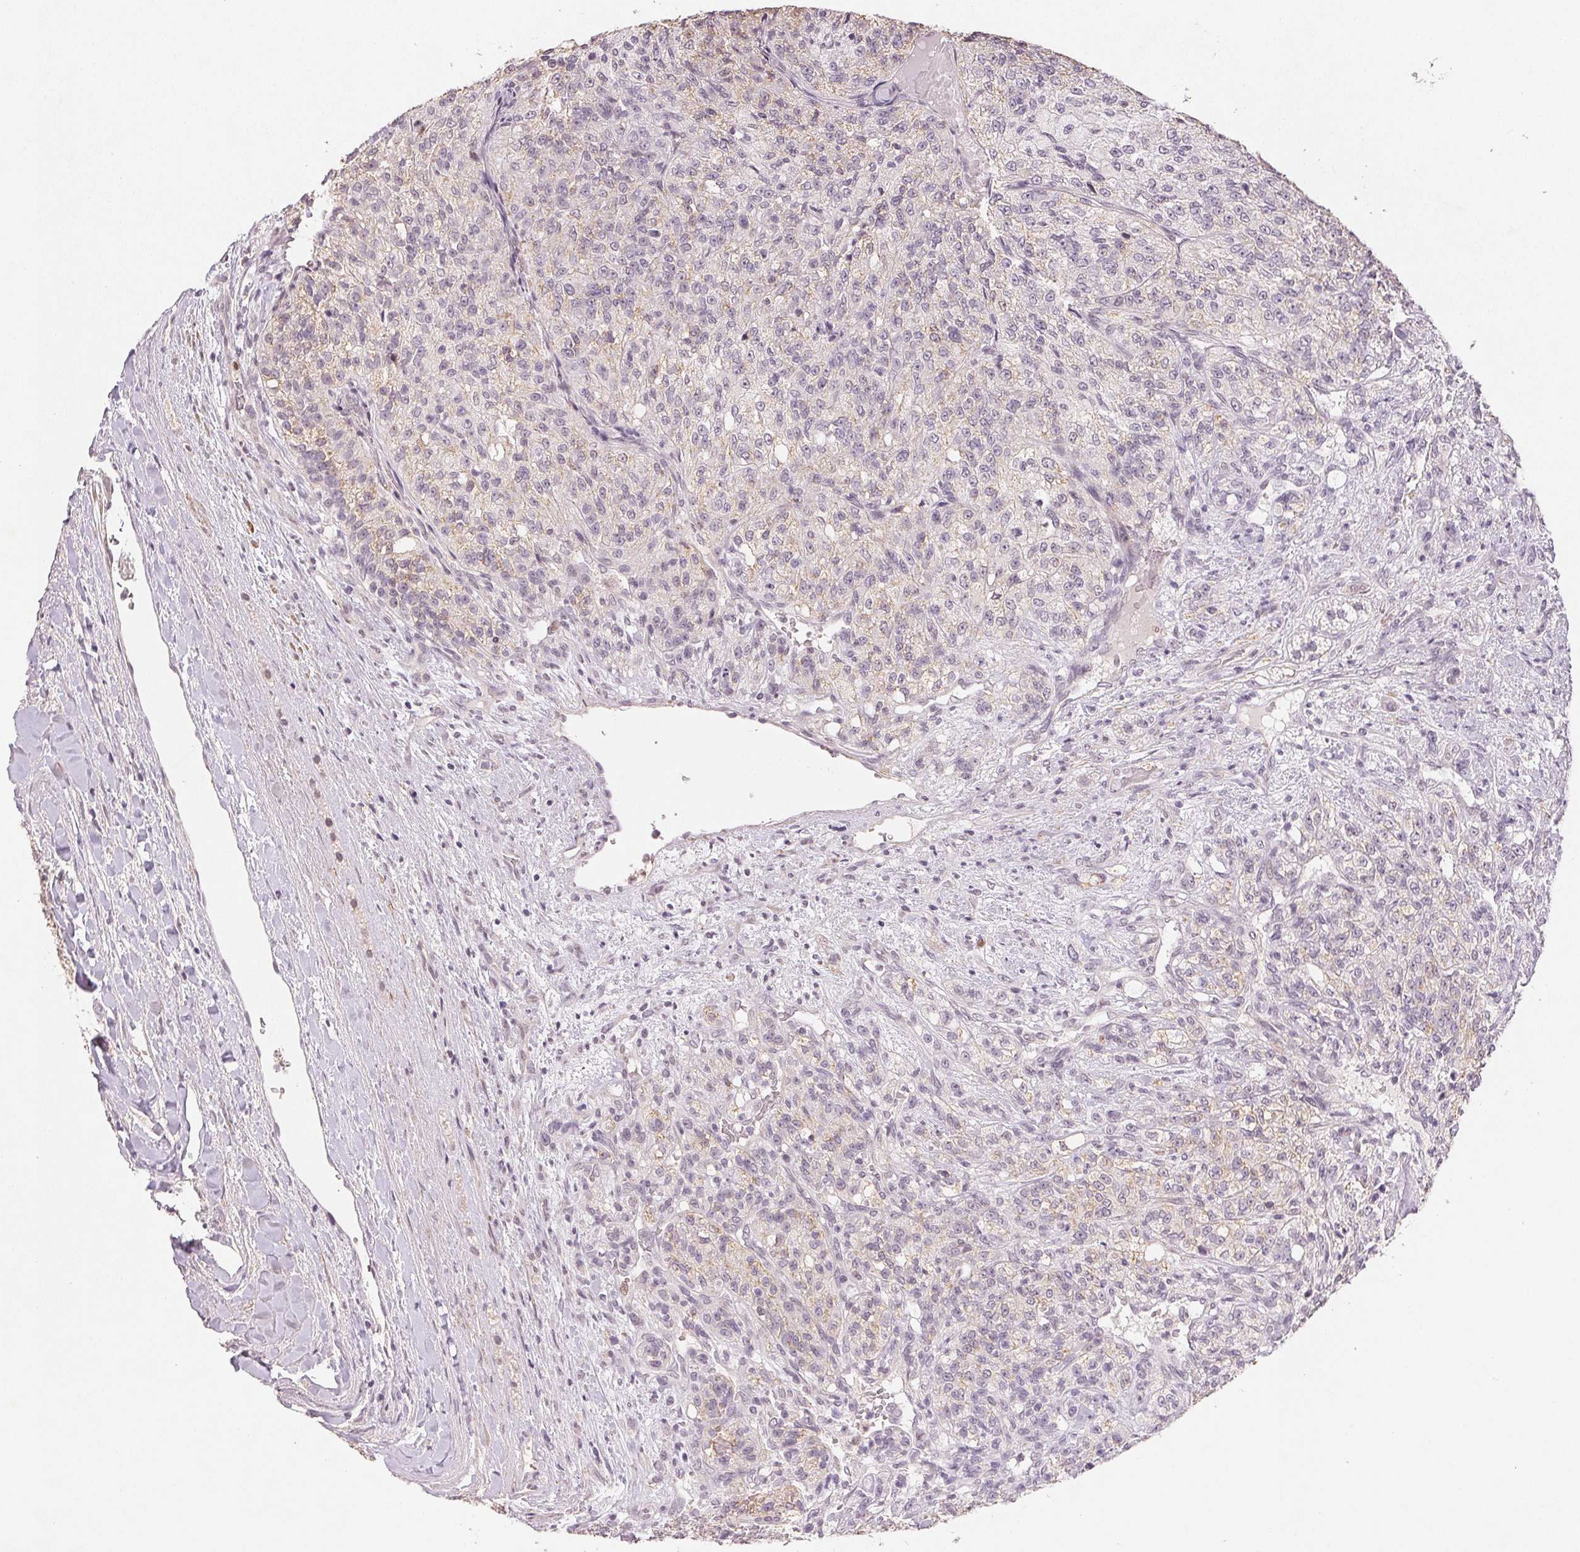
{"staining": {"intensity": "weak", "quantity": "<25%", "location": "cytoplasmic/membranous"}, "tissue": "renal cancer", "cell_type": "Tumor cells", "image_type": "cancer", "snomed": [{"axis": "morphology", "description": "Adenocarcinoma, NOS"}, {"axis": "topography", "description": "Kidney"}], "caption": "Tumor cells are negative for brown protein staining in renal cancer (adenocarcinoma). The staining was performed using DAB (3,3'-diaminobenzidine) to visualize the protein expression in brown, while the nuclei were stained in blue with hematoxylin (Magnification: 20x).", "gene": "SMTN", "patient": {"sex": "female", "age": 63}}